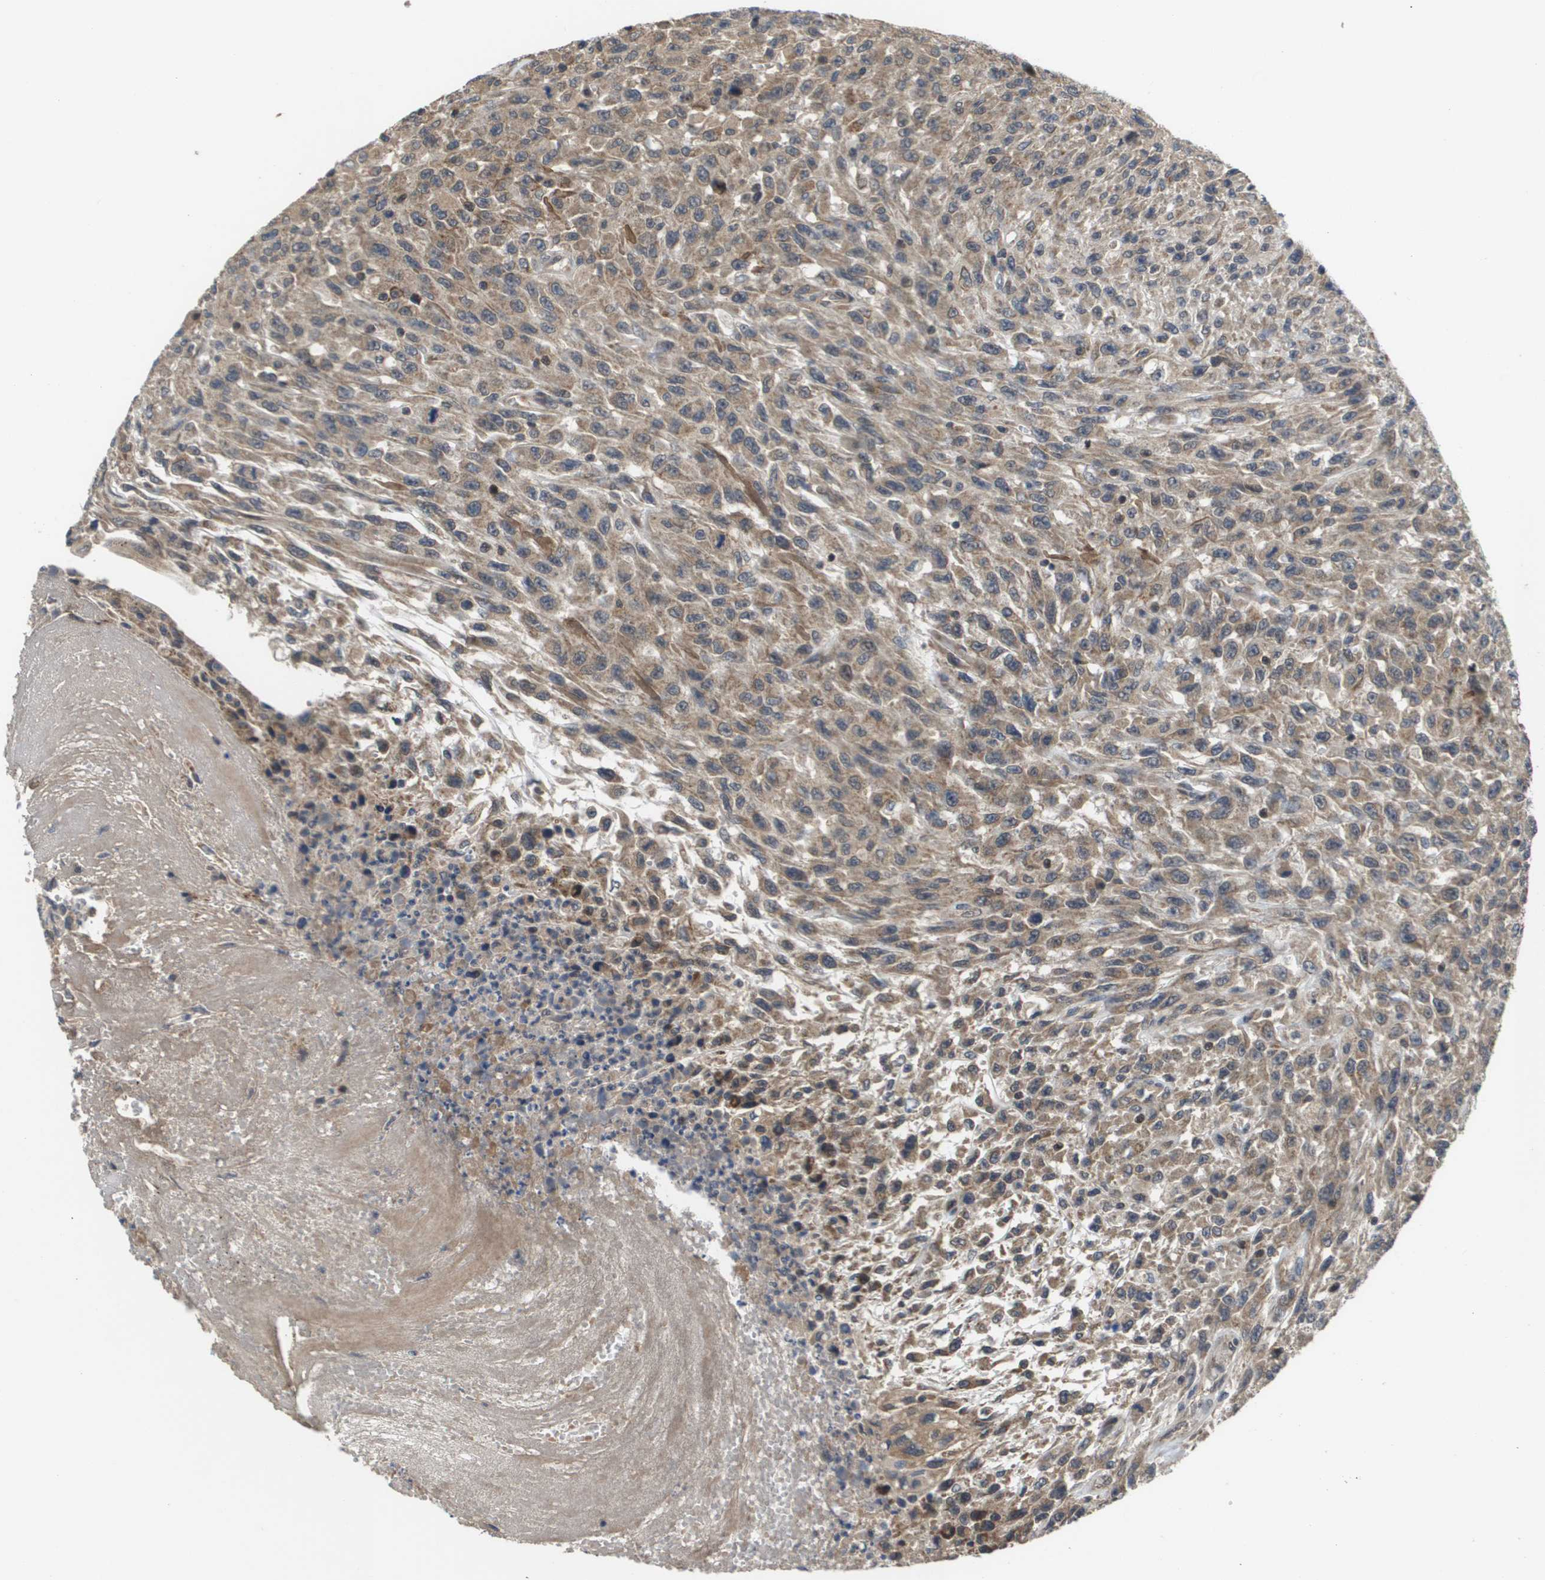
{"staining": {"intensity": "weak", "quantity": ">75%", "location": "cytoplasmic/membranous"}, "tissue": "urothelial cancer", "cell_type": "Tumor cells", "image_type": "cancer", "snomed": [{"axis": "morphology", "description": "Urothelial carcinoma, High grade"}, {"axis": "topography", "description": "Urinary bladder"}], "caption": "A low amount of weak cytoplasmic/membranous positivity is appreciated in about >75% of tumor cells in urothelial cancer tissue.", "gene": "RBM38", "patient": {"sex": "male", "age": 66}}